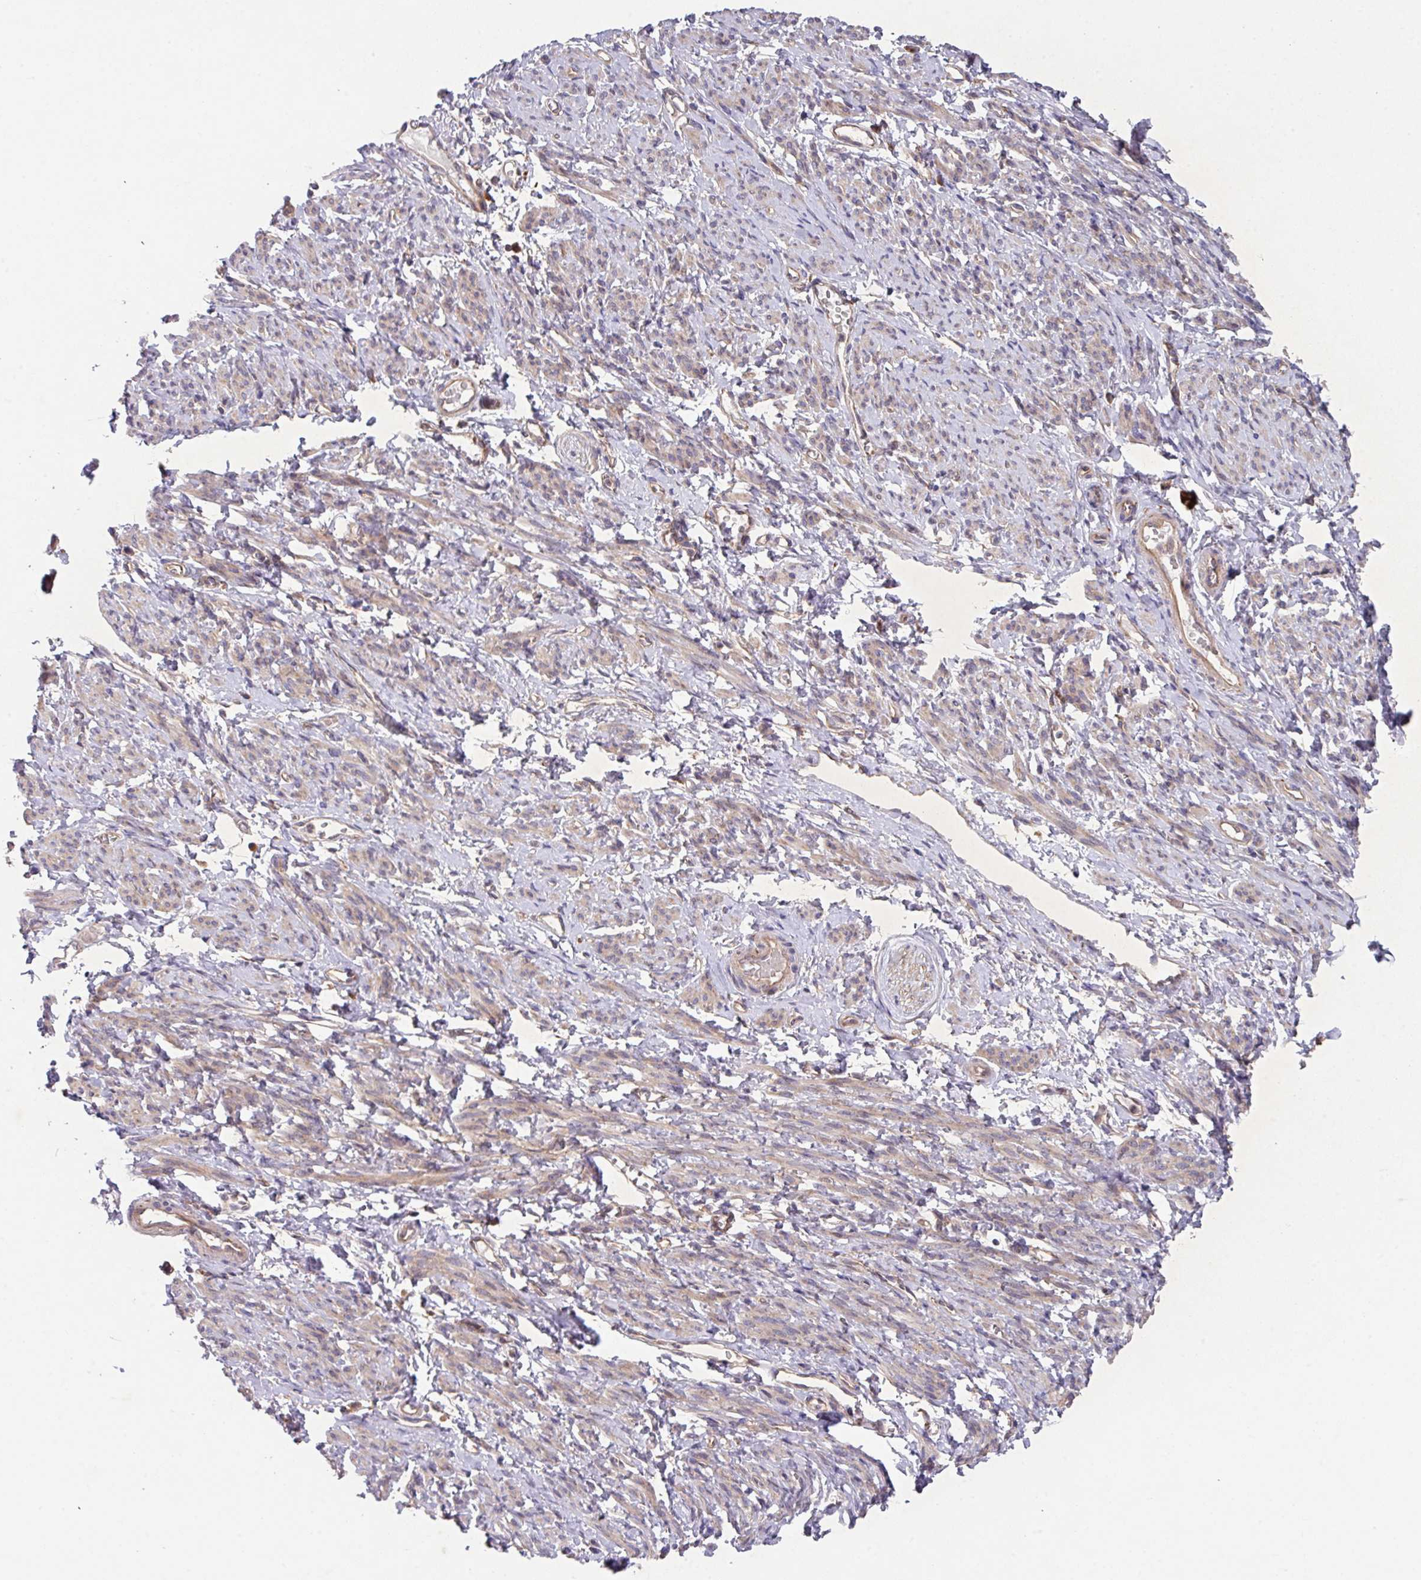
{"staining": {"intensity": "weak", "quantity": "25%-75%", "location": "cytoplasmic/membranous"}, "tissue": "smooth muscle", "cell_type": "Smooth muscle cells", "image_type": "normal", "snomed": [{"axis": "morphology", "description": "Normal tissue, NOS"}, {"axis": "topography", "description": "Smooth muscle"}], "caption": "Smooth muscle stained with DAB immunohistochemistry shows low levels of weak cytoplasmic/membranous expression in approximately 25%-75% of smooth muscle cells. (DAB = brown stain, brightfield microscopy at high magnification).", "gene": "TRIM14", "patient": {"sex": "female", "age": 65}}